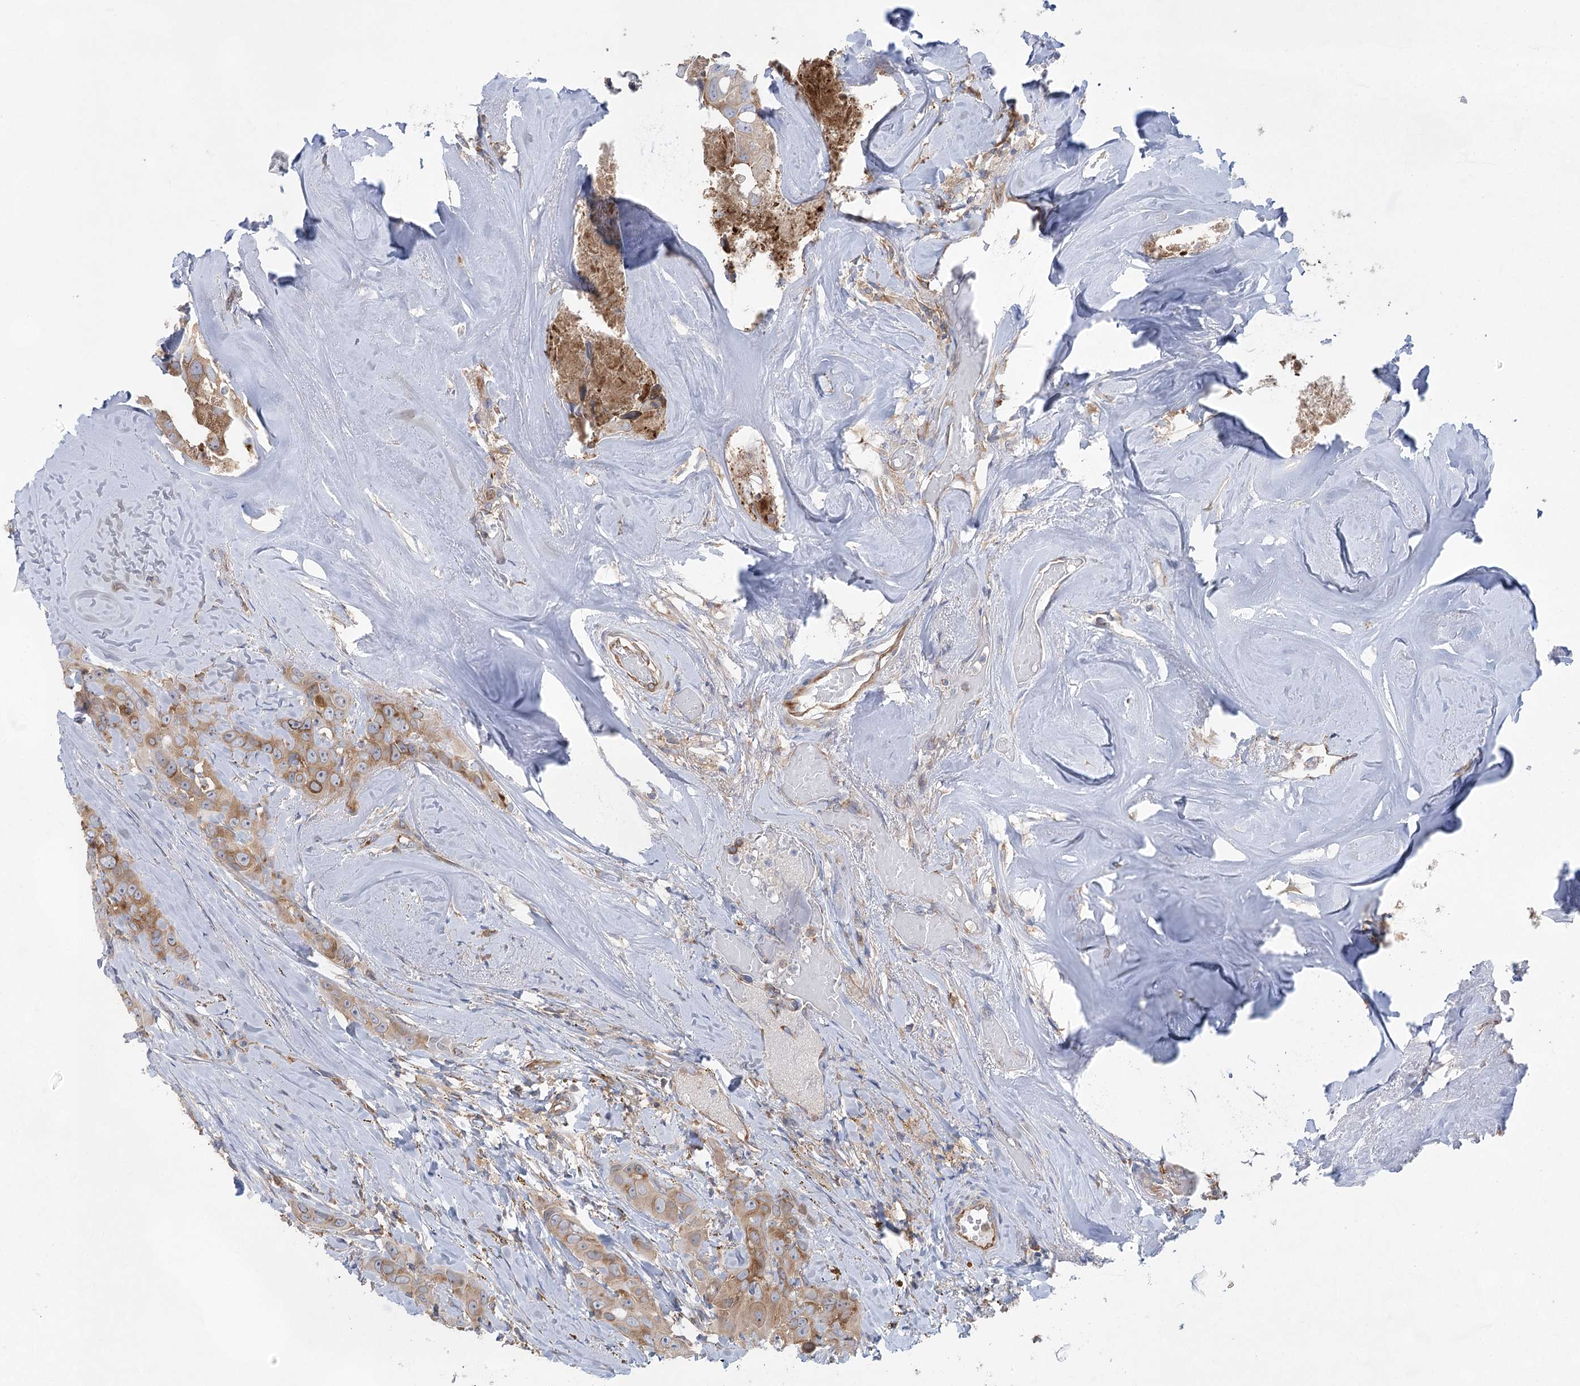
{"staining": {"intensity": "moderate", "quantity": ">75%", "location": "cytoplasmic/membranous"}, "tissue": "head and neck cancer", "cell_type": "Tumor cells", "image_type": "cancer", "snomed": [{"axis": "morphology", "description": "Adenocarcinoma, NOS"}, {"axis": "morphology", "description": "Adenocarcinoma, metastatic, NOS"}, {"axis": "topography", "description": "Head-Neck"}], "caption": "Head and neck adenocarcinoma was stained to show a protein in brown. There is medium levels of moderate cytoplasmic/membranous positivity in about >75% of tumor cells. (brown staining indicates protein expression, while blue staining denotes nuclei).", "gene": "EIF3A", "patient": {"sex": "male", "age": 75}}